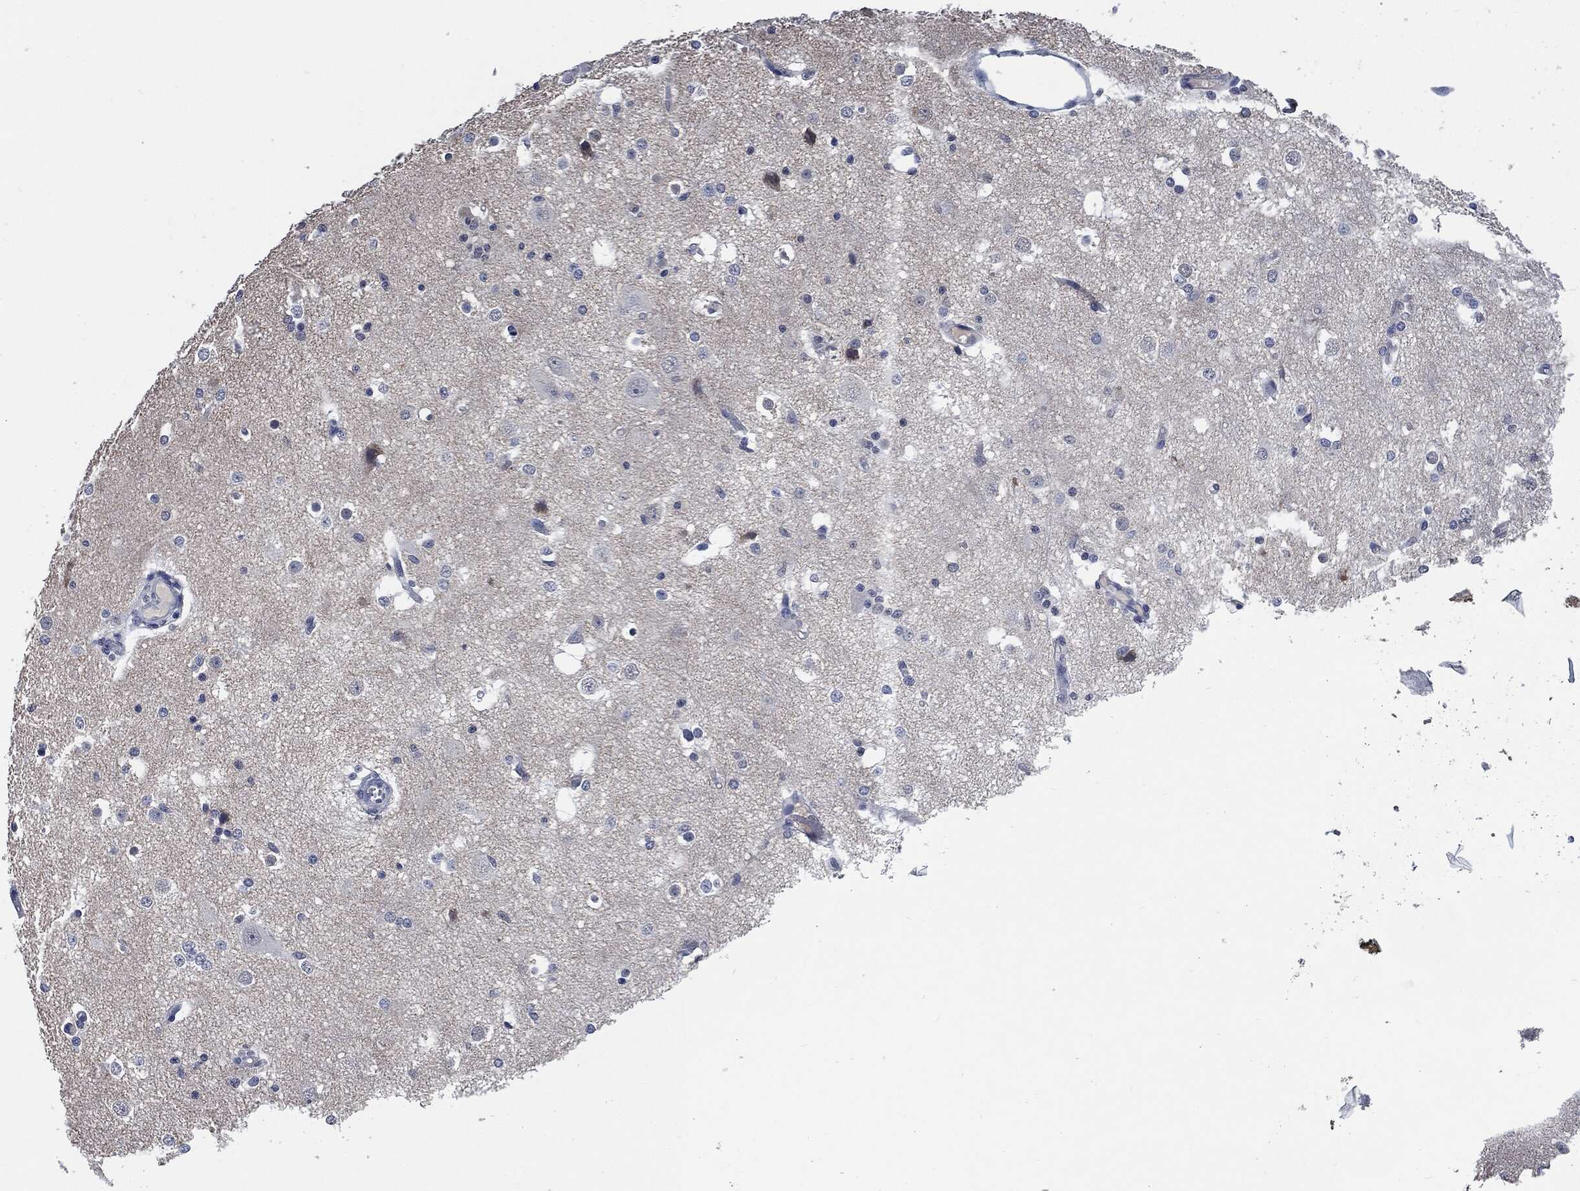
{"staining": {"intensity": "negative", "quantity": "none", "location": "none"}, "tissue": "cerebral cortex", "cell_type": "Endothelial cells", "image_type": "normal", "snomed": [{"axis": "morphology", "description": "Normal tissue, NOS"}, {"axis": "morphology", "description": "Inflammation, NOS"}, {"axis": "topography", "description": "Cerebral cortex"}], "caption": "This is an immunohistochemistry micrograph of normal human cerebral cortex. There is no staining in endothelial cells.", "gene": "IL2RG", "patient": {"sex": "male", "age": 6}}